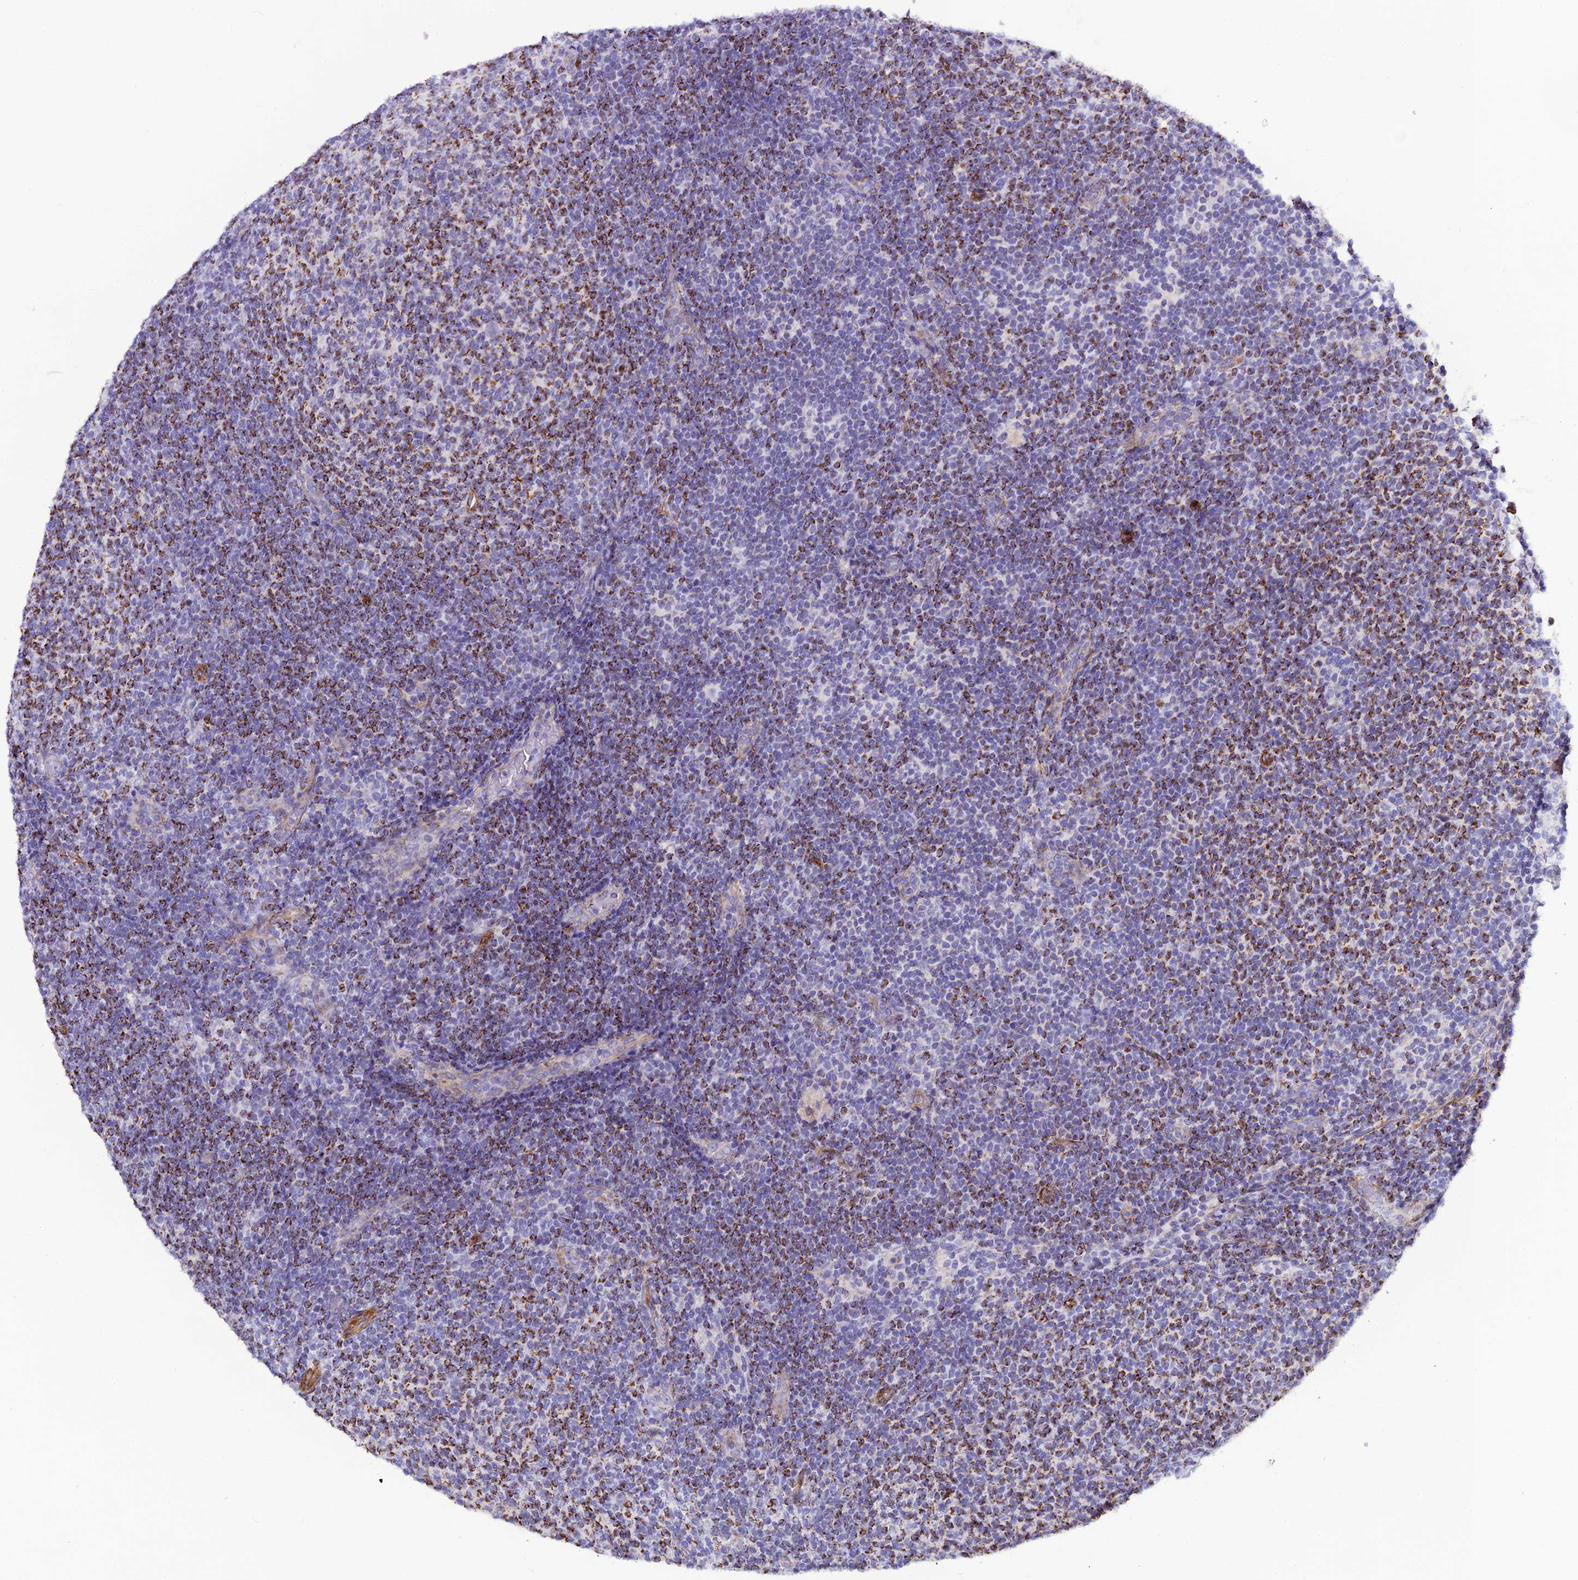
{"staining": {"intensity": "strong", "quantity": "25%-75%", "location": "cytoplasmic/membranous"}, "tissue": "lymphoma", "cell_type": "Tumor cells", "image_type": "cancer", "snomed": [{"axis": "morphology", "description": "Malignant lymphoma, non-Hodgkin's type, Low grade"}, {"axis": "topography", "description": "Lymph node"}], "caption": "Immunohistochemical staining of low-grade malignant lymphoma, non-Hodgkin's type shows strong cytoplasmic/membranous protein expression in about 25%-75% of tumor cells.", "gene": "POMGNT1", "patient": {"sex": "male", "age": 66}}